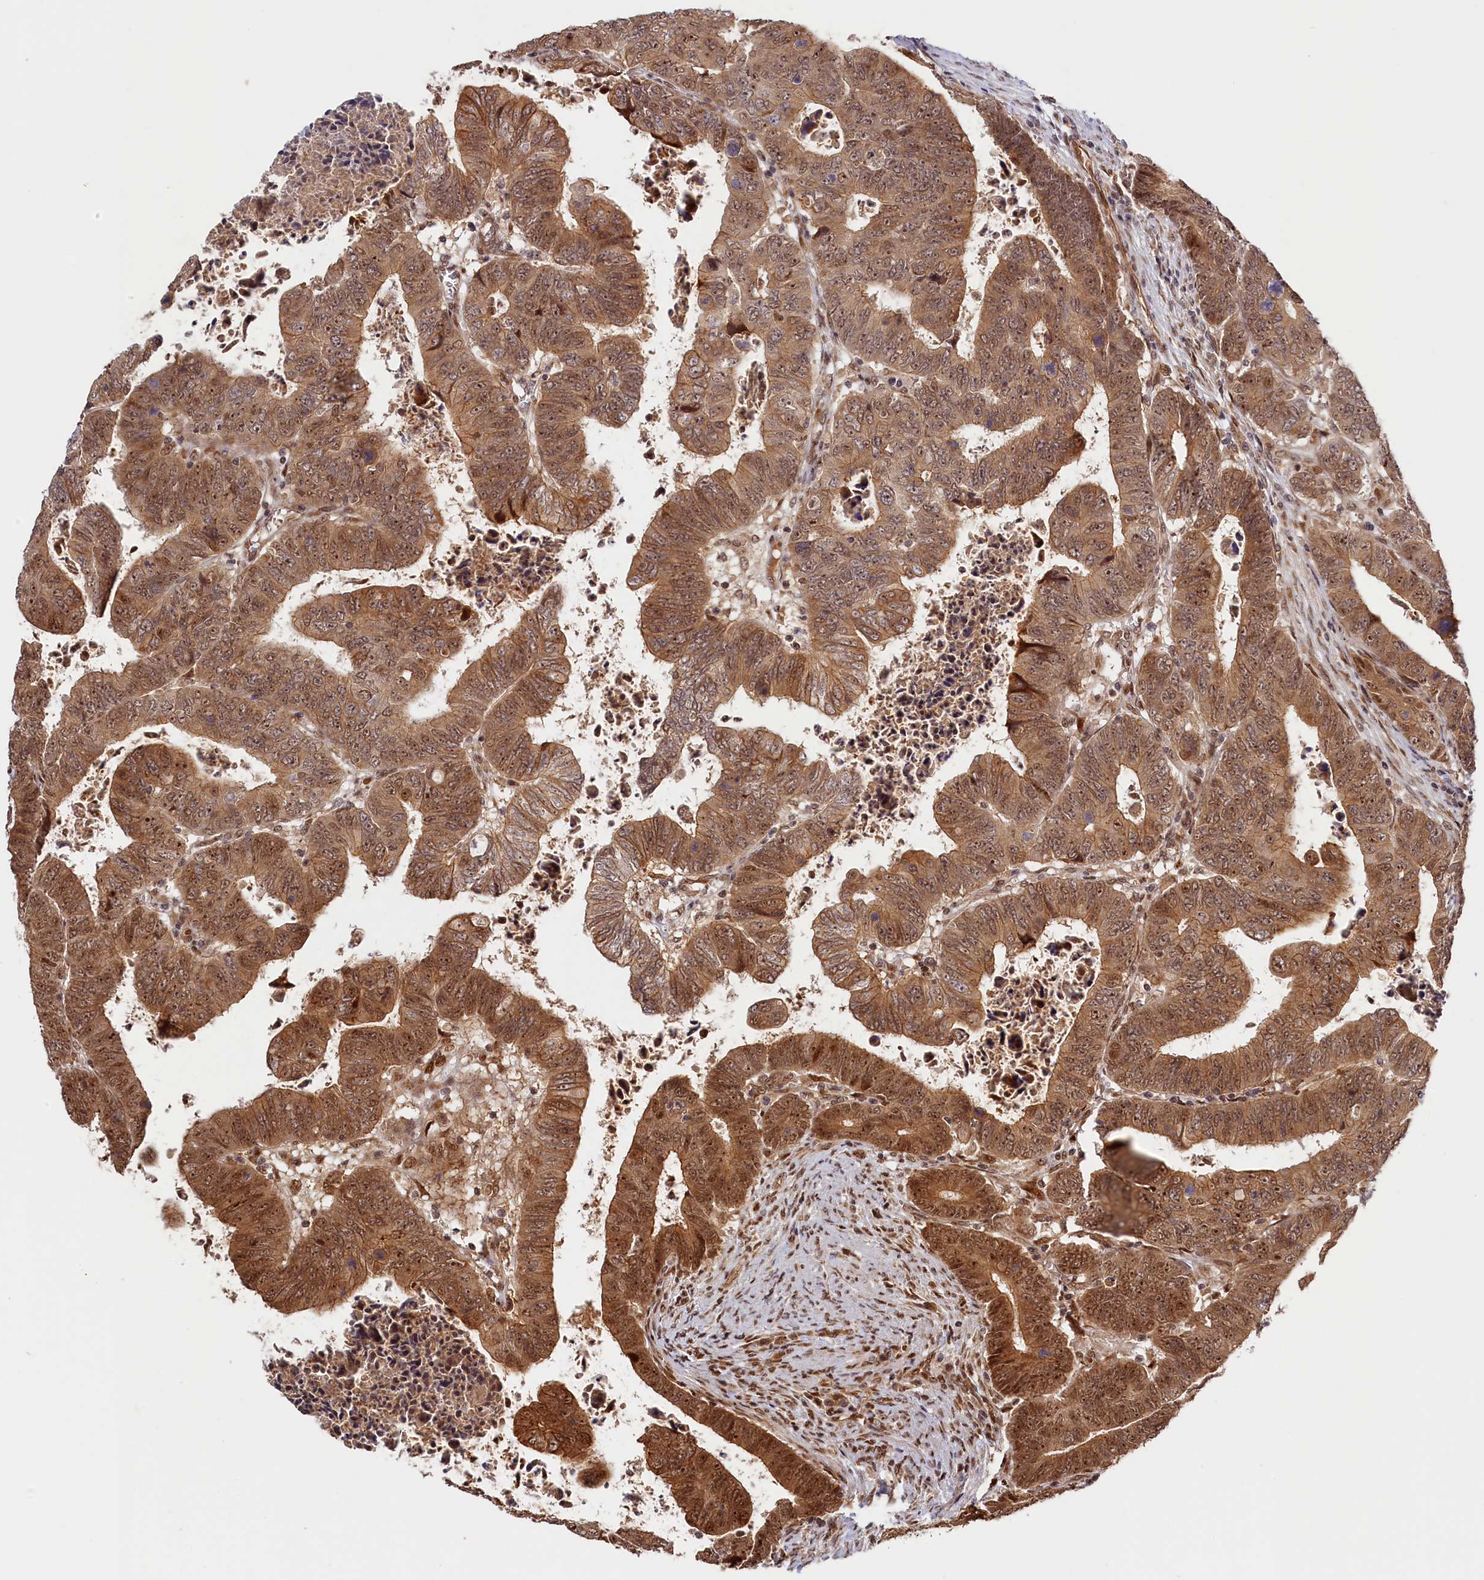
{"staining": {"intensity": "moderate", "quantity": ">75%", "location": "cytoplasmic/membranous,nuclear"}, "tissue": "colorectal cancer", "cell_type": "Tumor cells", "image_type": "cancer", "snomed": [{"axis": "morphology", "description": "Normal tissue, NOS"}, {"axis": "morphology", "description": "Adenocarcinoma, NOS"}, {"axis": "topography", "description": "Rectum"}], "caption": "A brown stain highlights moderate cytoplasmic/membranous and nuclear staining of a protein in colorectal cancer tumor cells.", "gene": "ANKRD24", "patient": {"sex": "female", "age": 65}}